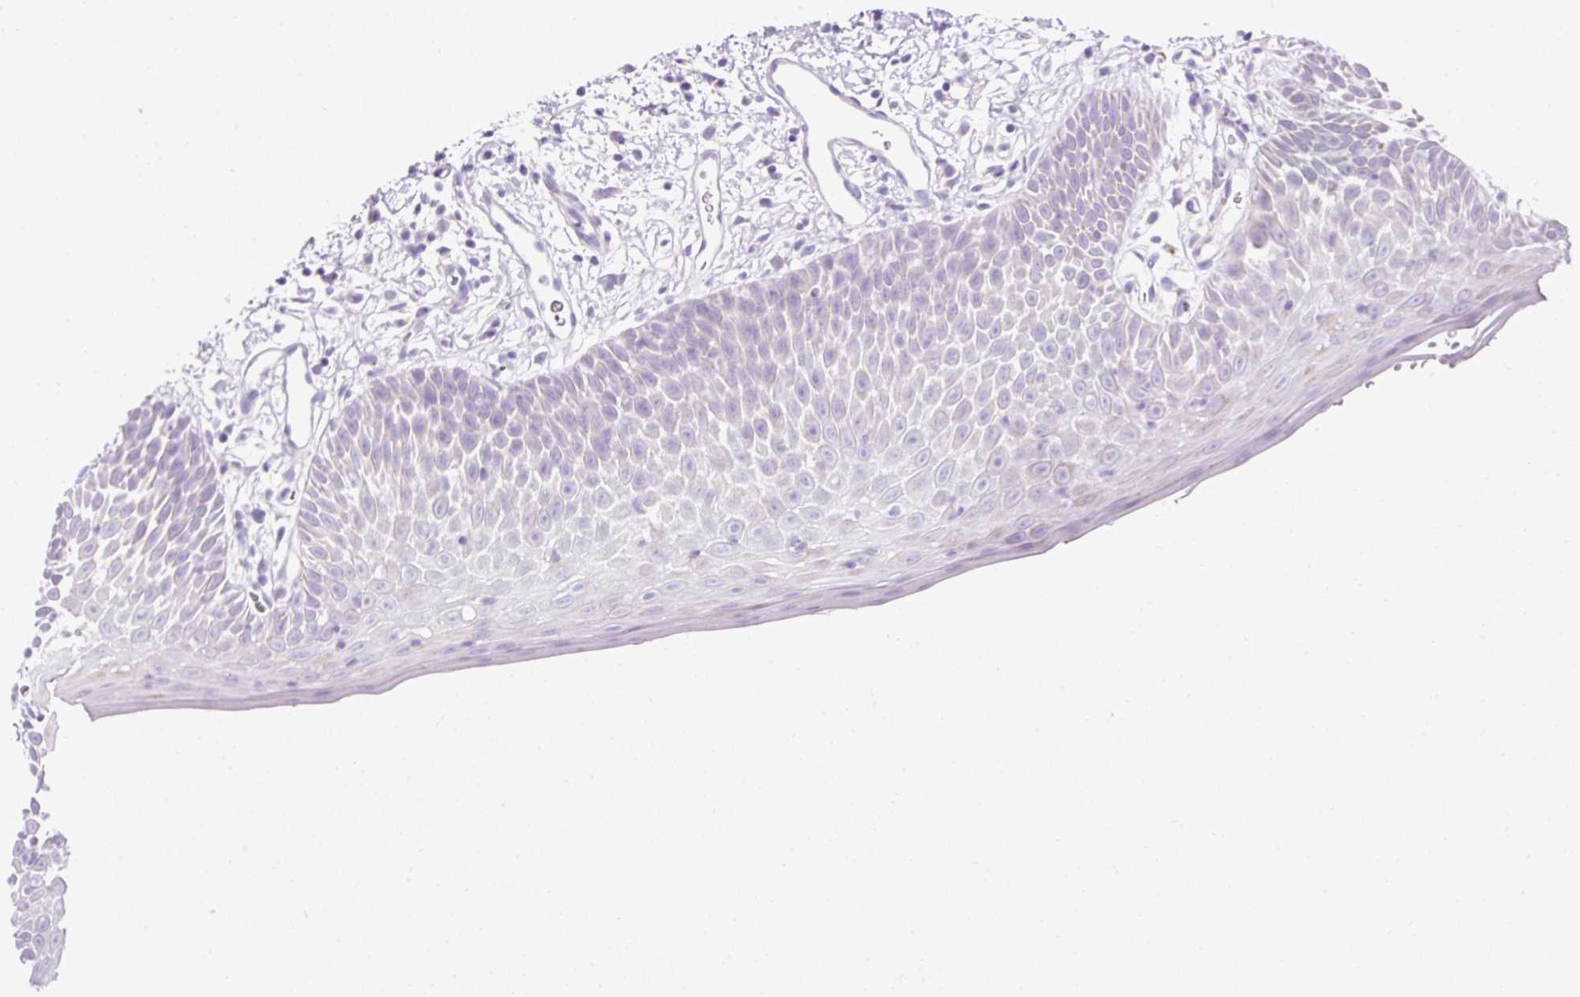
{"staining": {"intensity": "negative", "quantity": "none", "location": "none"}, "tissue": "oral mucosa", "cell_type": "Squamous epithelial cells", "image_type": "normal", "snomed": [{"axis": "morphology", "description": "Normal tissue, NOS"}, {"axis": "morphology", "description": "Squamous cell carcinoma, NOS"}, {"axis": "topography", "description": "Oral tissue"}, {"axis": "topography", "description": "Tounge, NOS"}, {"axis": "topography", "description": "Head-Neck"}], "caption": "Immunohistochemistry (IHC) of unremarkable oral mucosa displays no staining in squamous epithelial cells. Nuclei are stained in blue.", "gene": "PLPP2", "patient": {"sex": "male", "age": 76}}